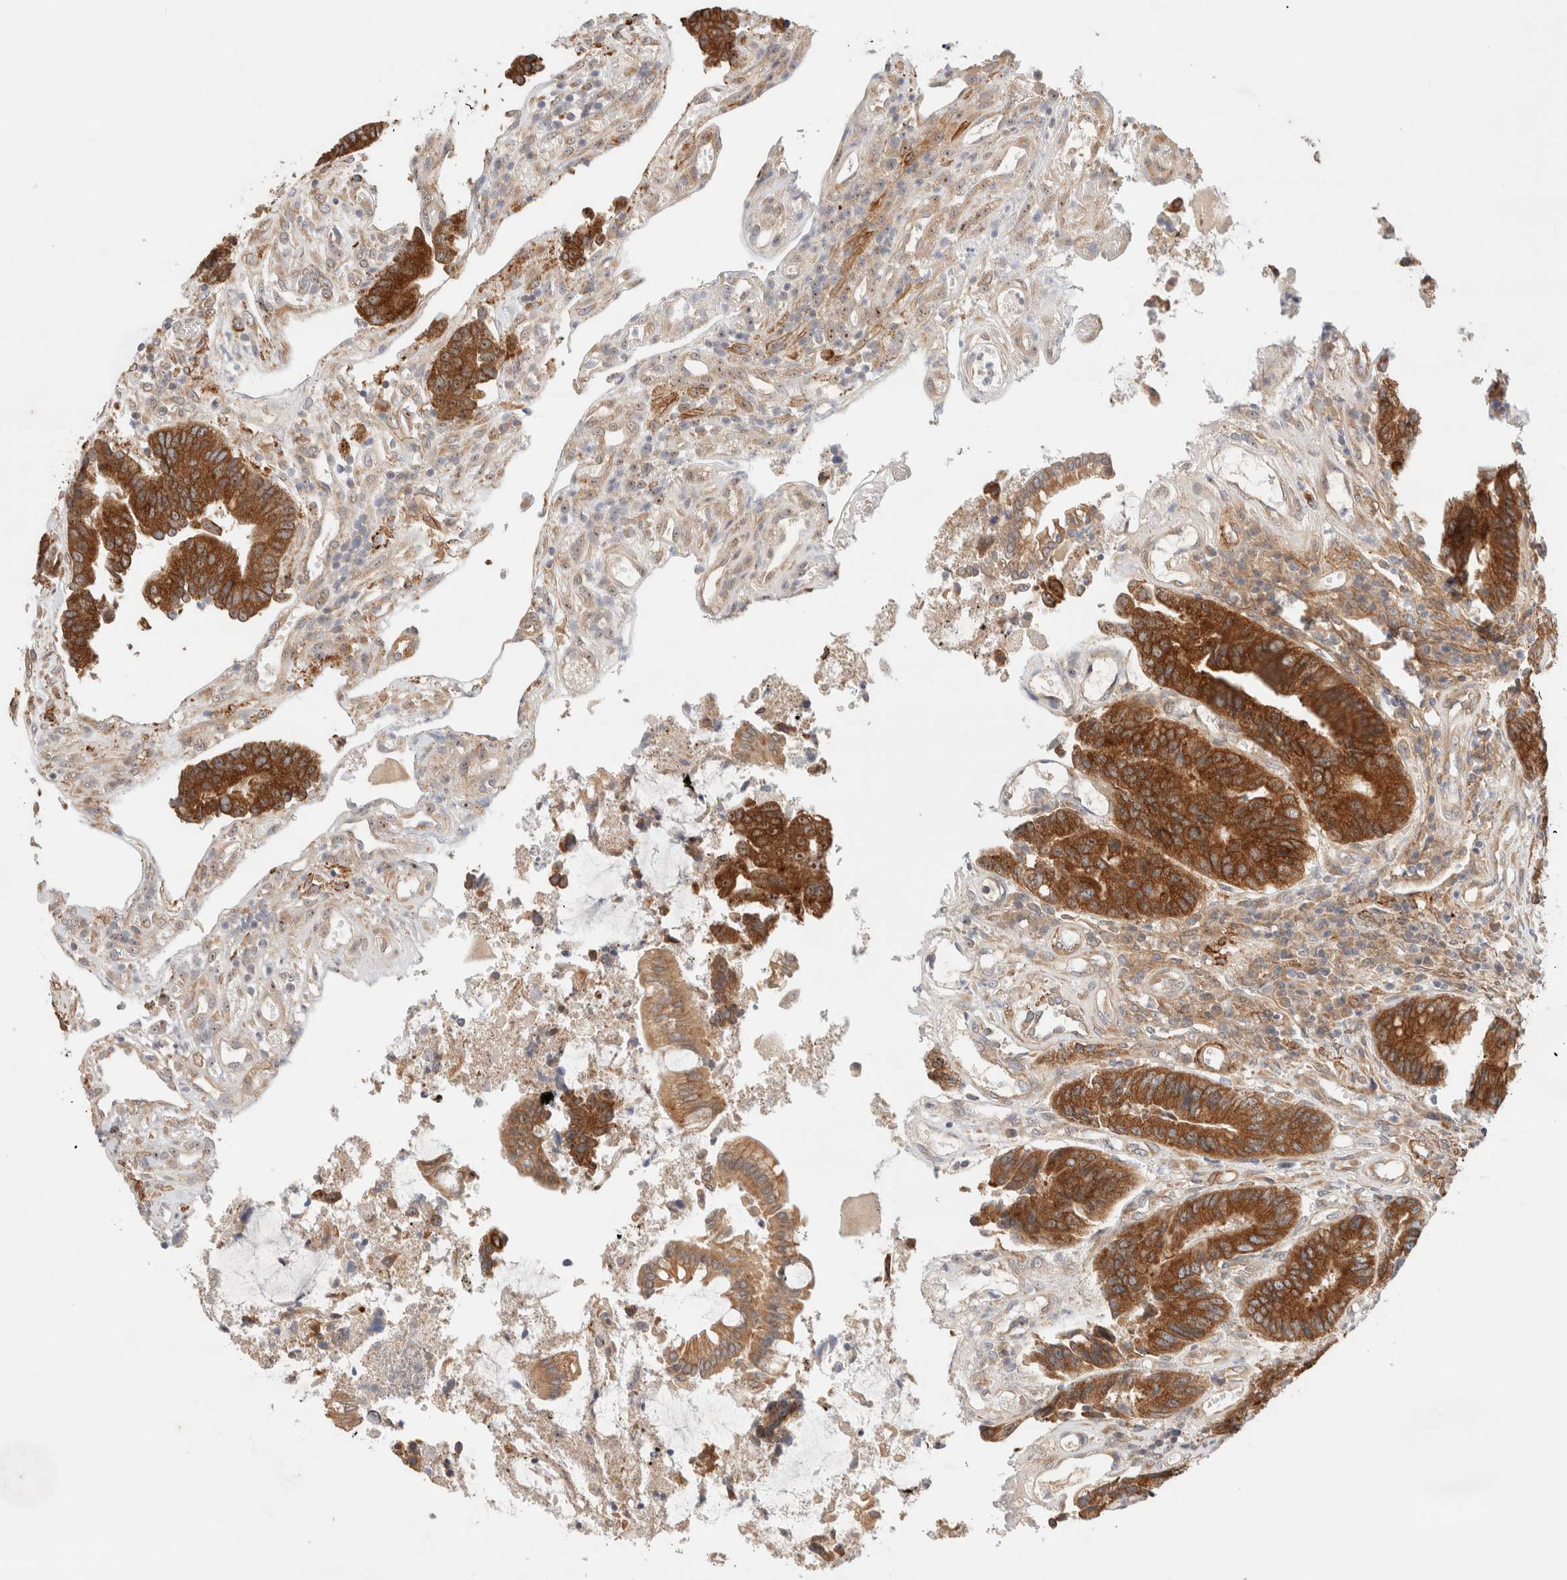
{"staining": {"intensity": "strong", "quantity": ">75%", "location": "cytoplasmic/membranous,nuclear"}, "tissue": "colorectal cancer", "cell_type": "Tumor cells", "image_type": "cancer", "snomed": [{"axis": "morphology", "description": "Adenocarcinoma, NOS"}, {"axis": "topography", "description": "Rectum"}], "caption": "The image reveals immunohistochemical staining of colorectal cancer (adenocarcinoma). There is strong cytoplasmic/membranous and nuclear expression is identified in about >75% of tumor cells.", "gene": "RRP15", "patient": {"sex": "male", "age": 84}}